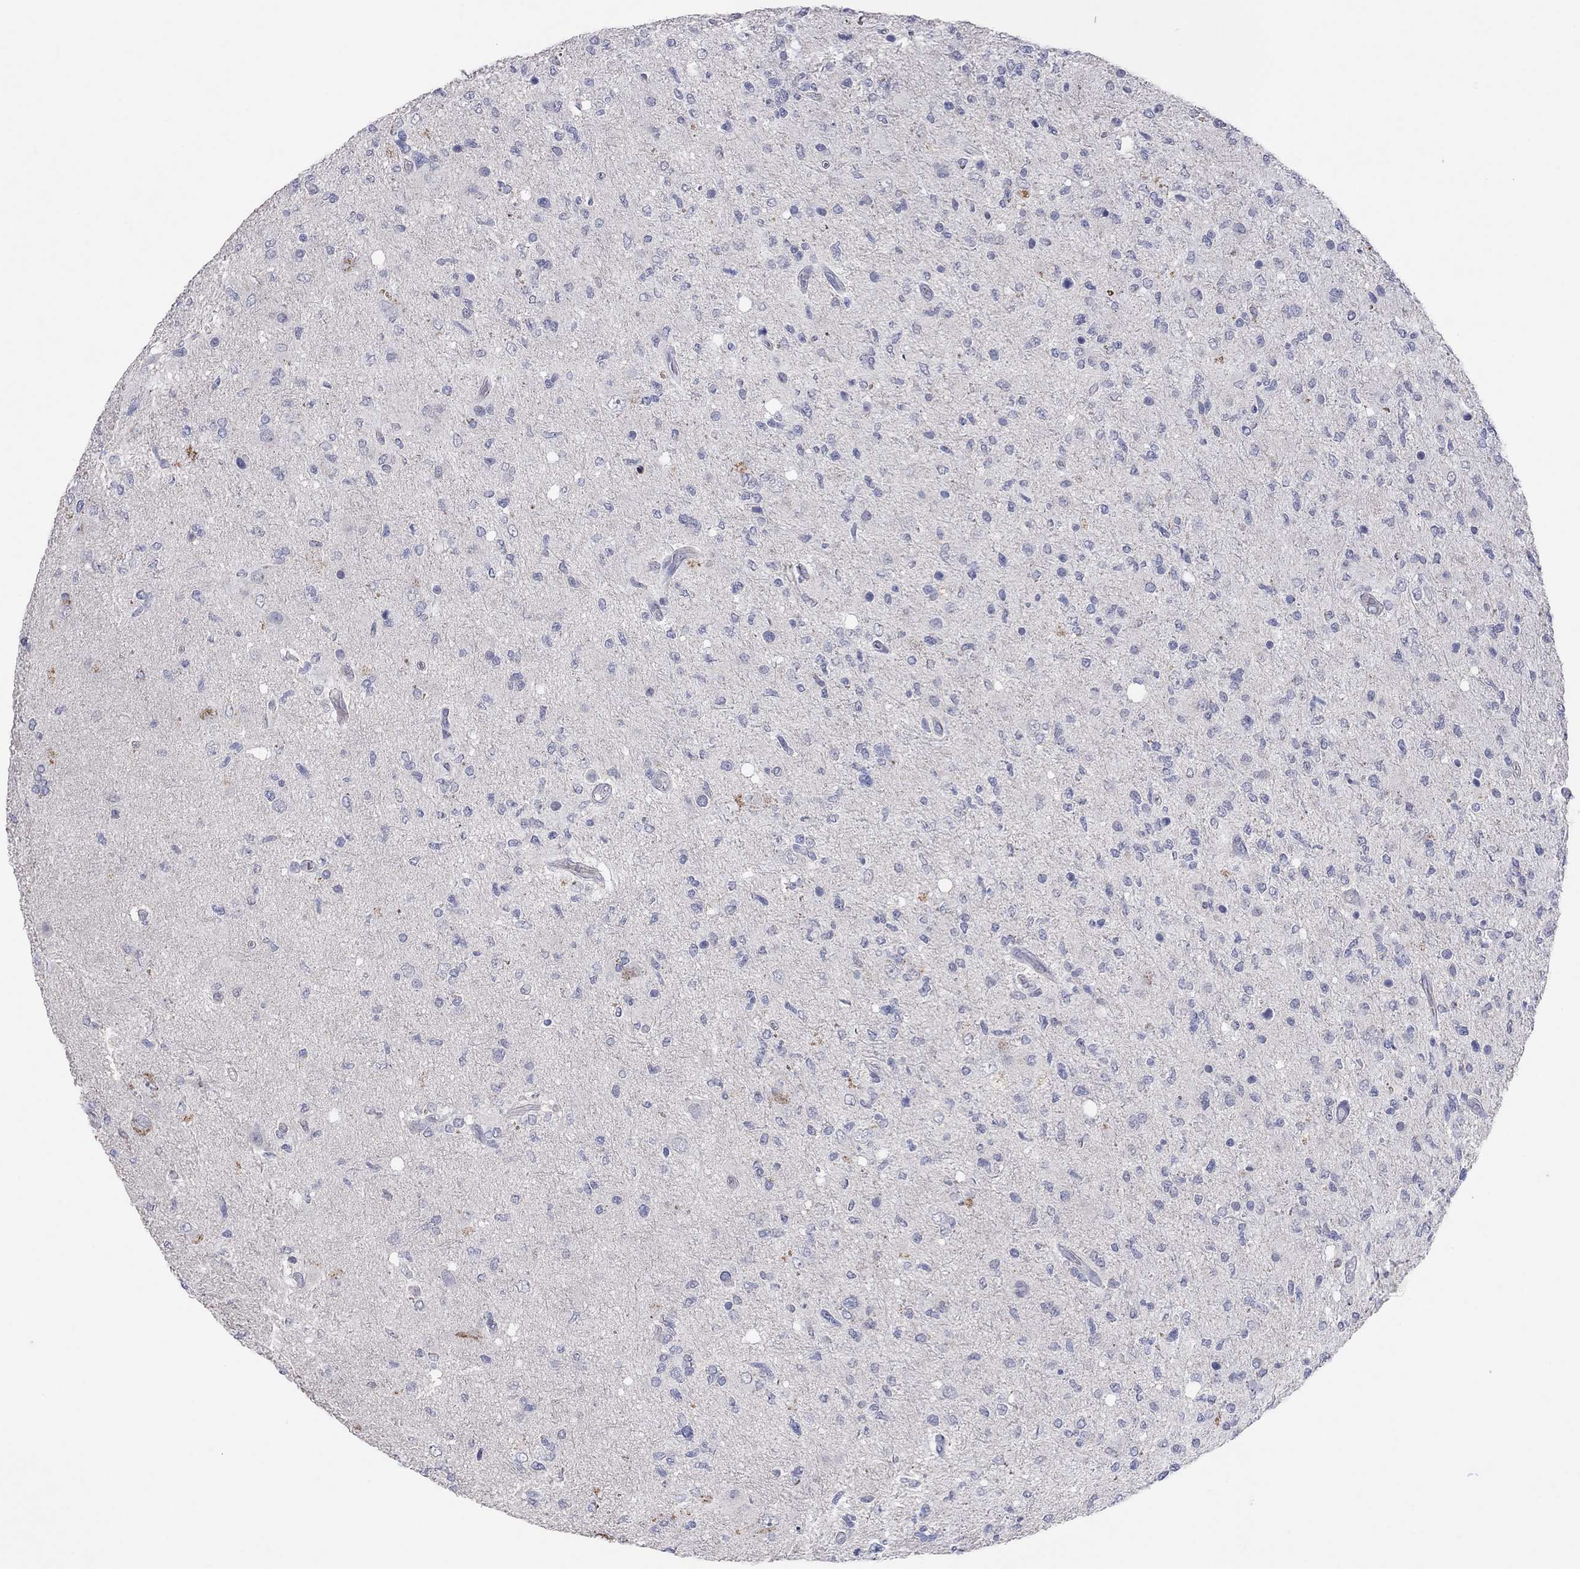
{"staining": {"intensity": "negative", "quantity": "none", "location": "none"}, "tissue": "glioma", "cell_type": "Tumor cells", "image_type": "cancer", "snomed": [{"axis": "morphology", "description": "Glioma, malignant, High grade"}, {"axis": "topography", "description": "Cerebral cortex"}], "caption": "Immunohistochemistry of glioma demonstrates no staining in tumor cells. Nuclei are stained in blue.", "gene": "MMP13", "patient": {"sex": "male", "age": 70}}